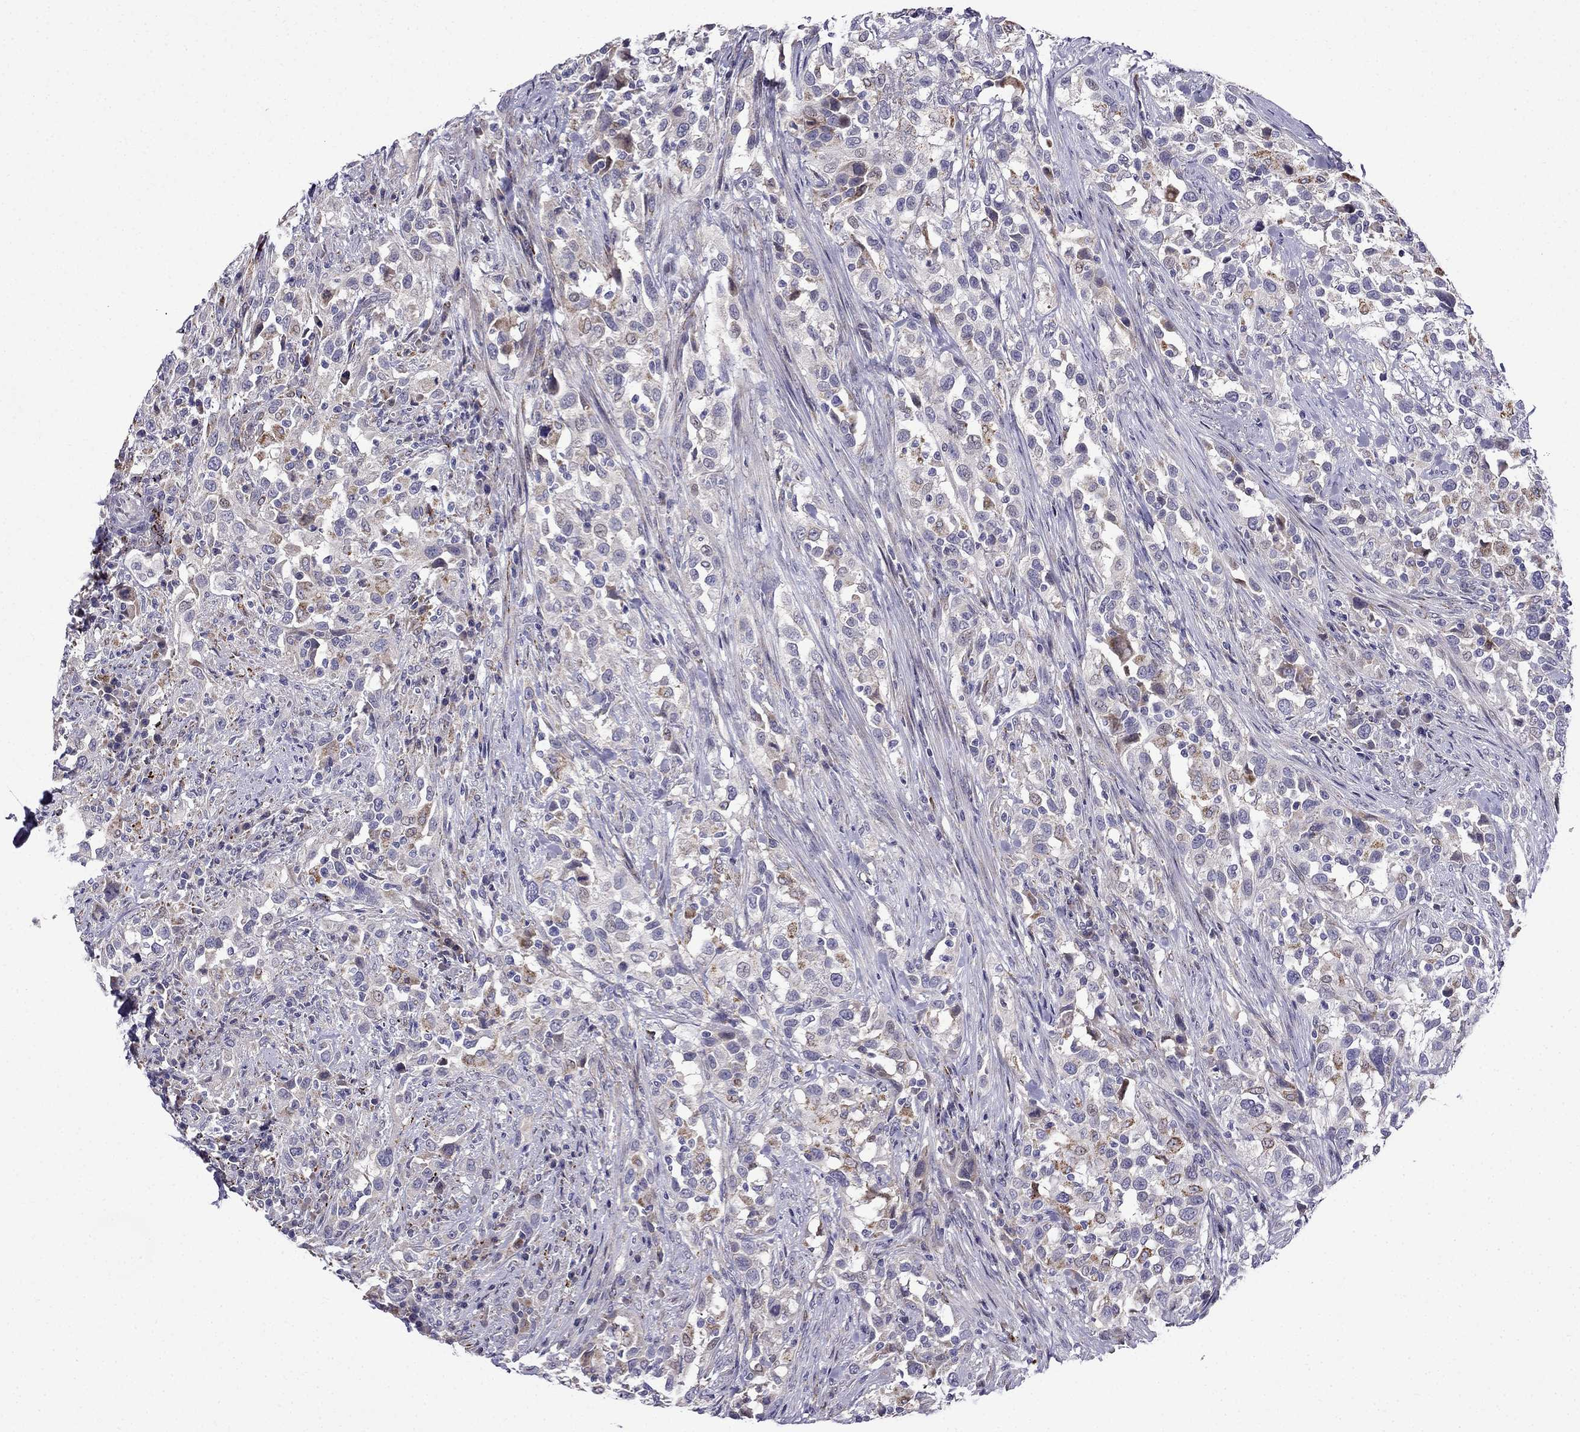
{"staining": {"intensity": "weak", "quantity": "<25%", "location": "cytoplasmic/membranous"}, "tissue": "urothelial cancer", "cell_type": "Tumor cells", "image_type": "cancer", "snomed": [{"axis": "morphology", "description": "Urothelial carcinoma, NOS"}, {"axis": "morphology", "description": "Urothelial carcinoma, High grade"}, {"axis": "topography", "description": "Urinary bladder"}], "caption": "The immunohistochemistry histopathology image has no significant staining in tumor cells of urothelial cancer tissue. Nuclei are stained in blue.", "gene": "PI16", "patient": {"sex": "female", "age": 64}}